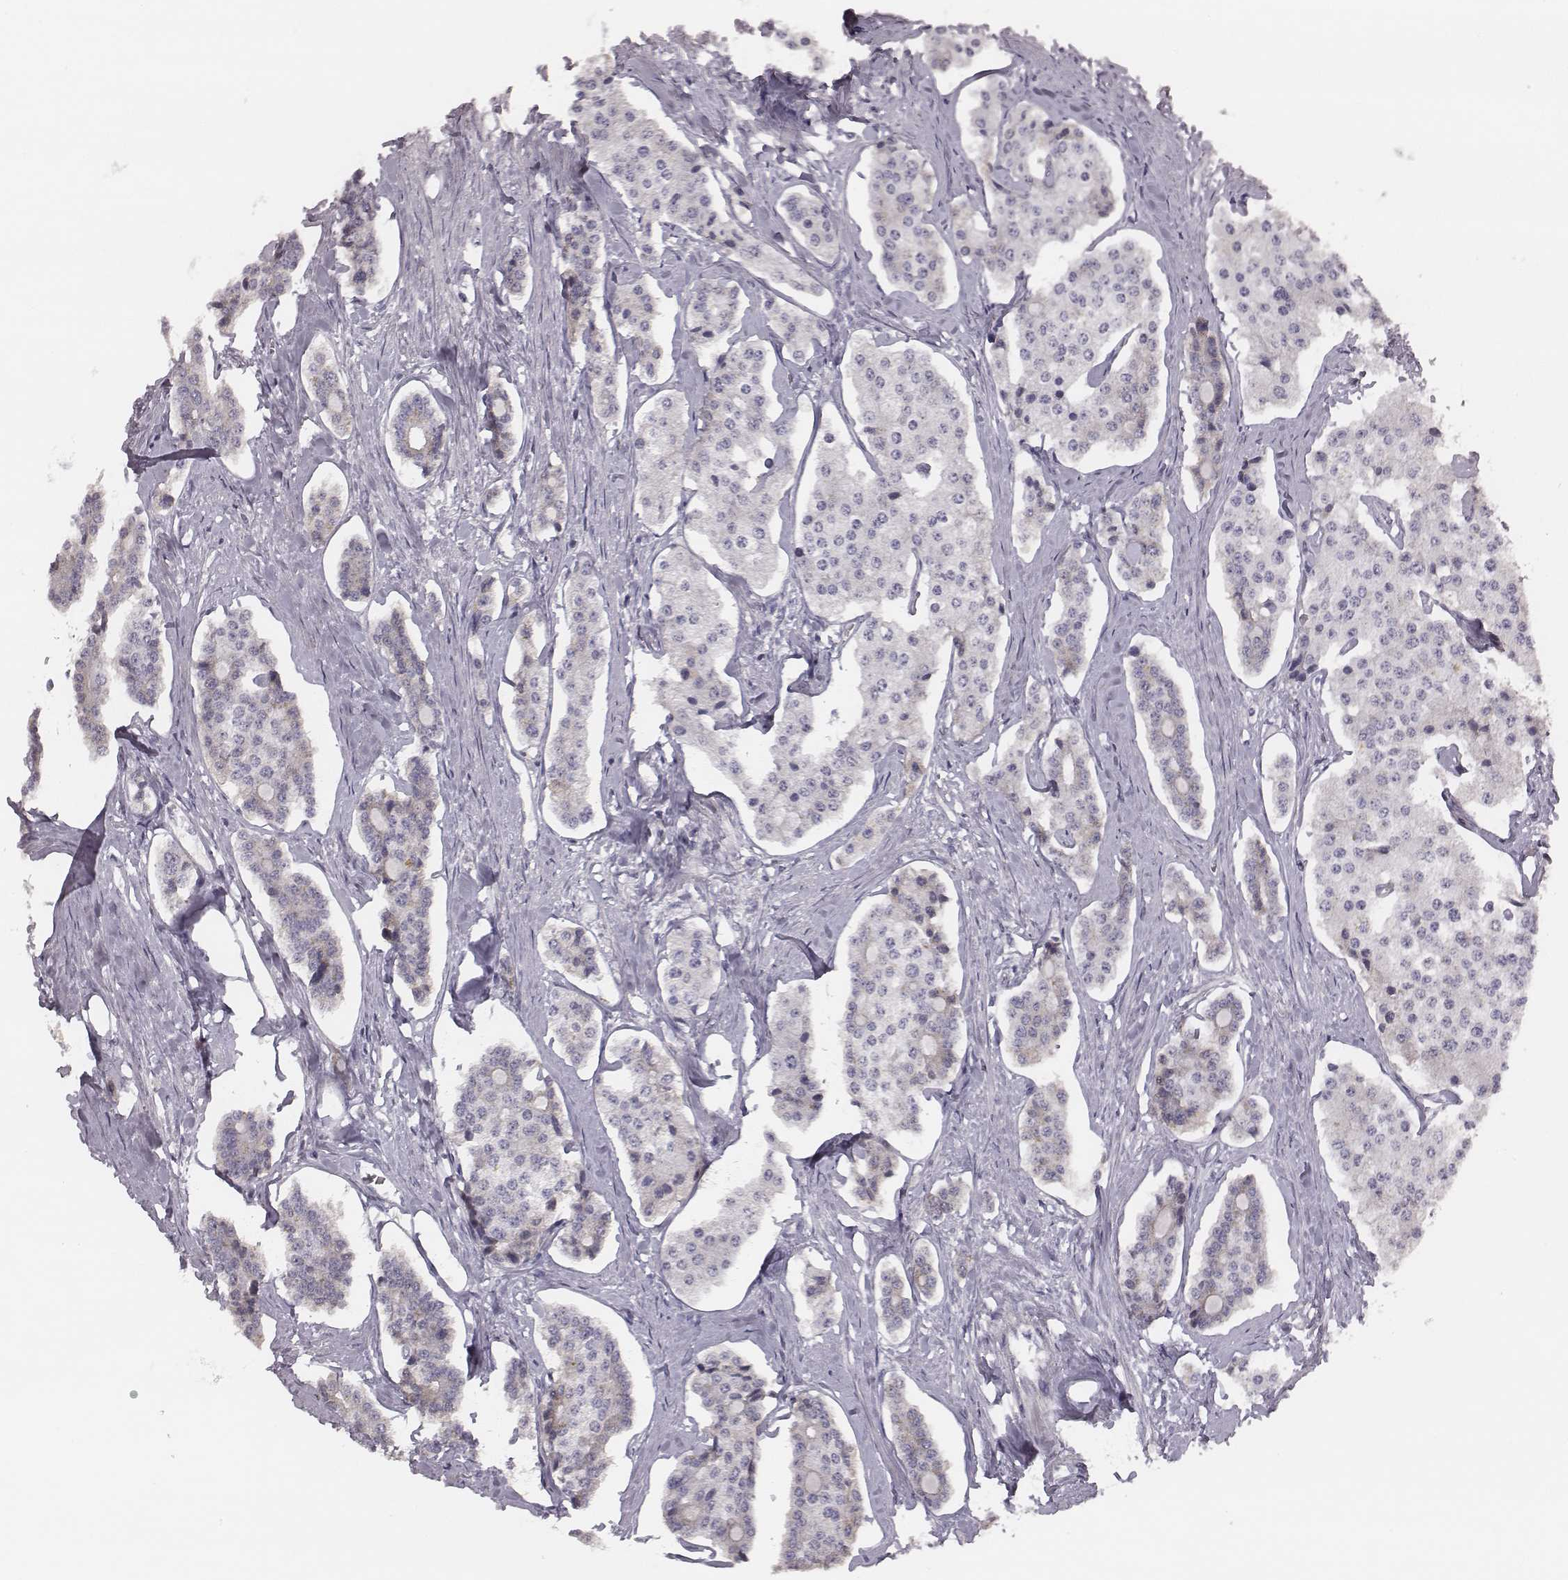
{"staining": {"intensity": "weak", "quantity": "<25%", "location": "cytoplasmic/membranous"}, "tissue": "carcinoid", "cell_type": "Tumor cells", "image_type": "cancer", "snomed": [{"axis": "morphology", "description": "Carcinoid, malignant, NOS"}, {"axis": "topography", "description": "Small intestine"}], "caption": "Tumor cells show no significant positivity in carcinoid.", "gene": "TLX3", "patient": {"sex": "female", "age": 65}}